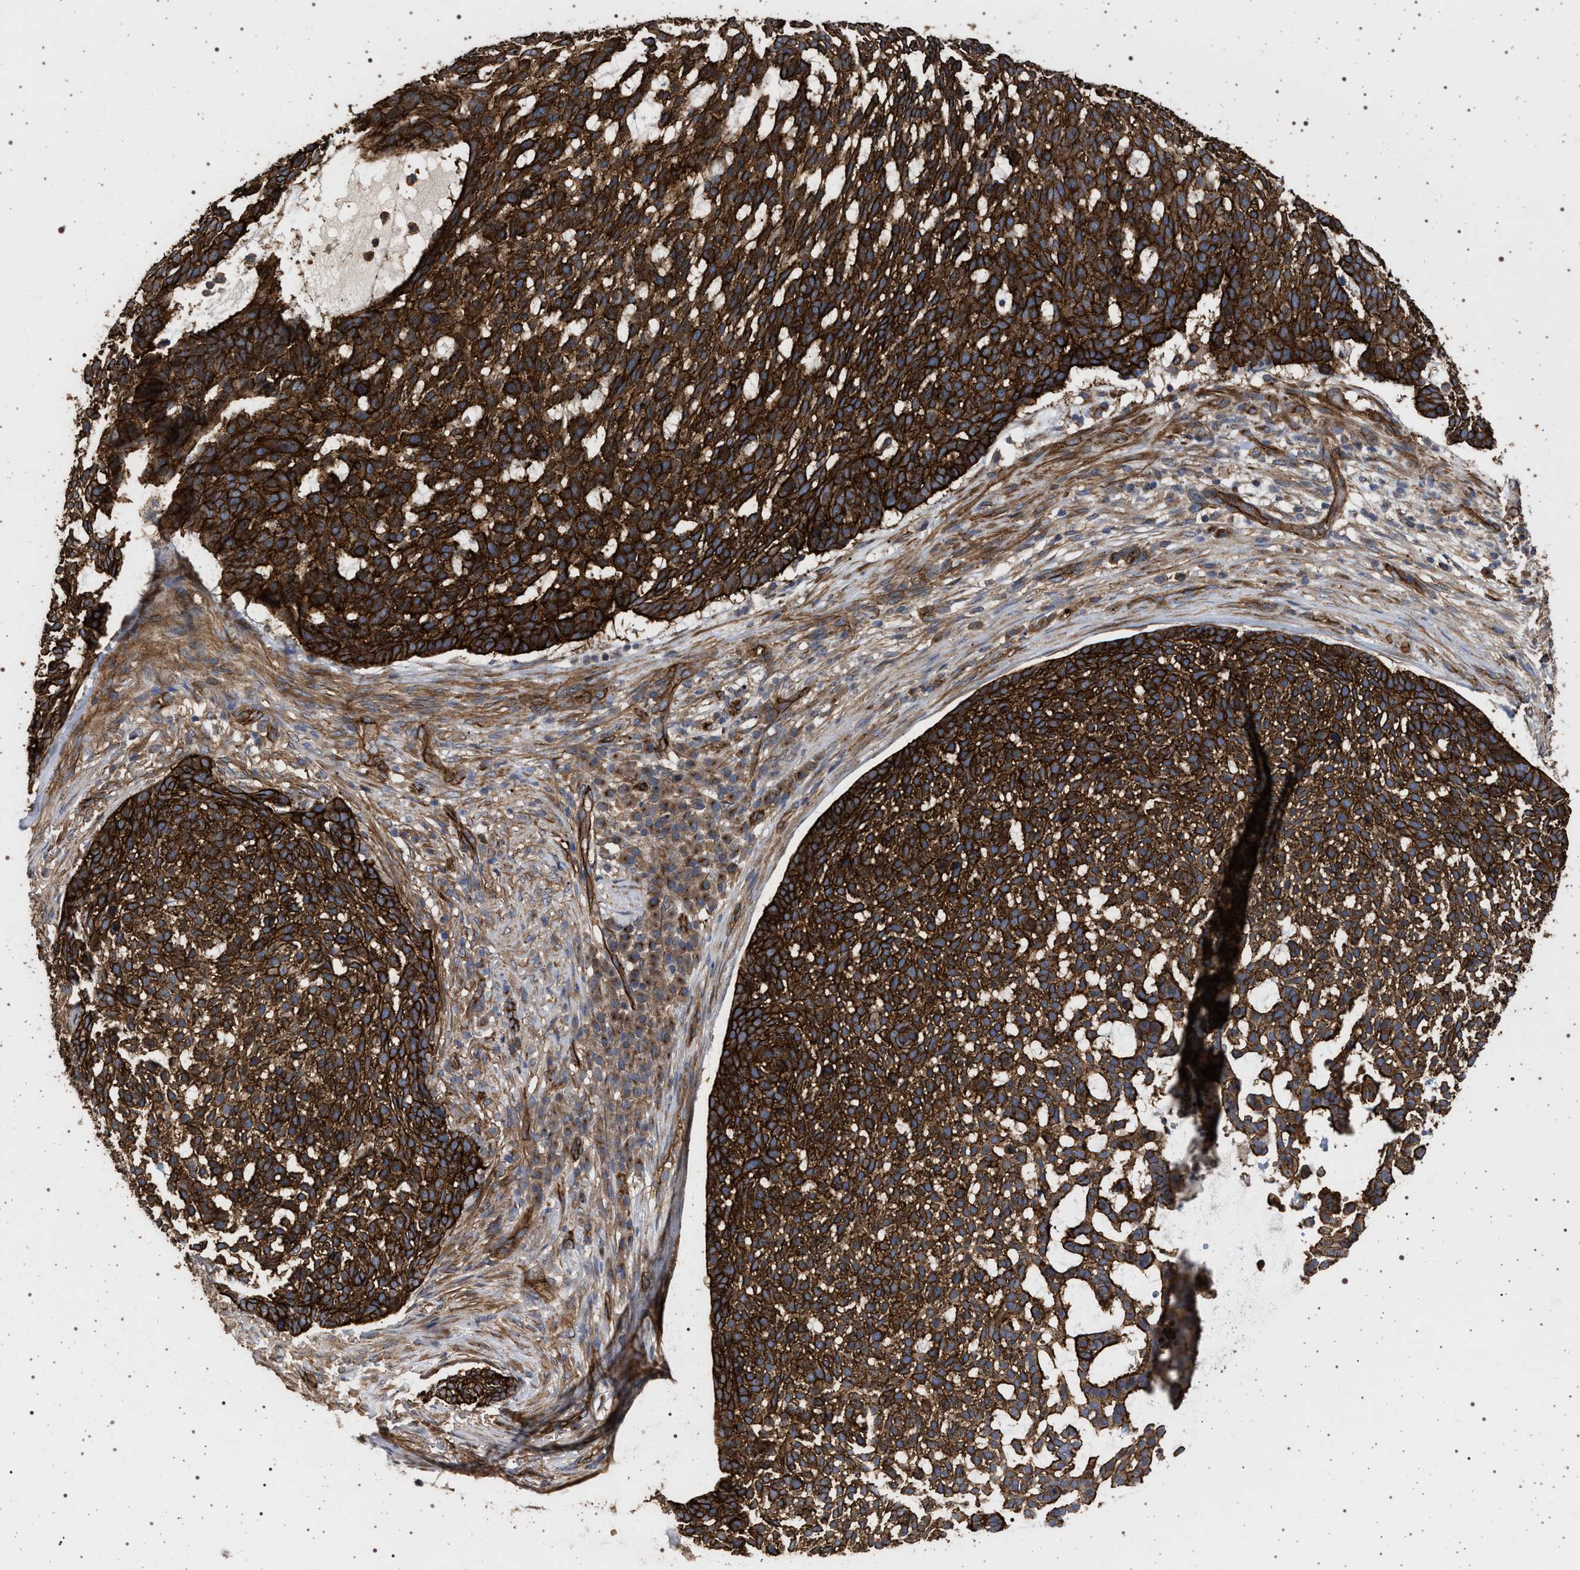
{"staining": {"intensity": "strong", "quantity": ">75%", "location": "cytoplasmic/membranous"}, "tissue": "skin cancer", "cell_type": "Tumor cells", "image_type": "cancer", "snomed": [{"axis": "morphology", "description": "Basal cell carcinoma"}, {"axis": "topography", "description": "Skin"}], "caption": "IHC of human skin cancer reveals high levels of strong cytoplasmic/membranous positivity in about >75% of tumor cells.", "gene": "IFT20", "patient": {"sex": "female", "age": 64}}